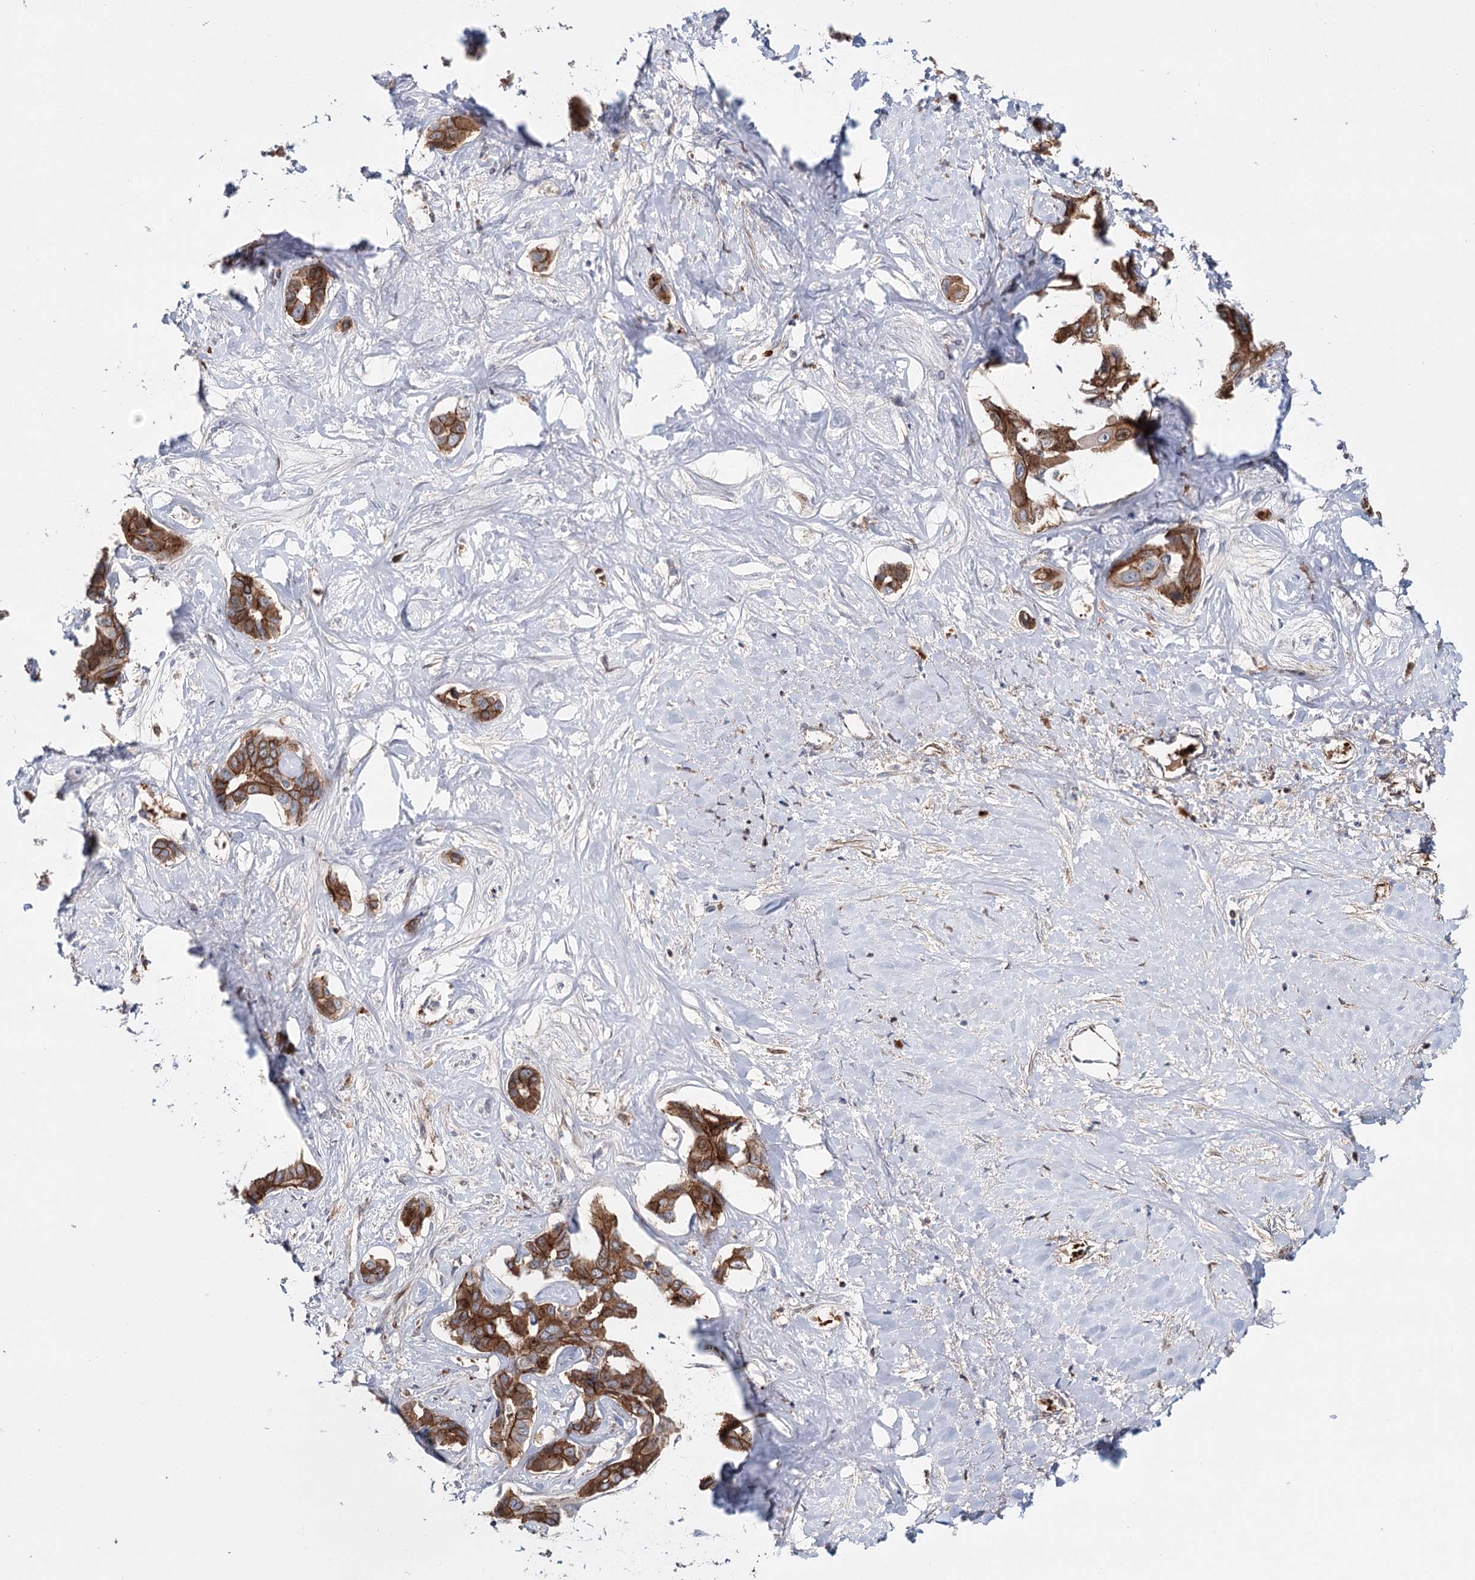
{"staining": {"intensity": "moderate", "quantity": ">75%", "location": "cytoplasmic/membranous"}, "tissue": "liver cancer", "cell_type": "Tumor cells", "image_type": "cancer", "snomed": [{"axis": "morphology", "description": "Cholangiocarcinoma"}, {"axis": "topography", "description": "Liver"}], "caption": "A brown stain highlights moderate cytoplasmic/membranous staining of a protein in human cholangiocarcinoma (liver) tumor cells.", "gene": "PKP4", "patient": {"sex": "male", "age": 59}}